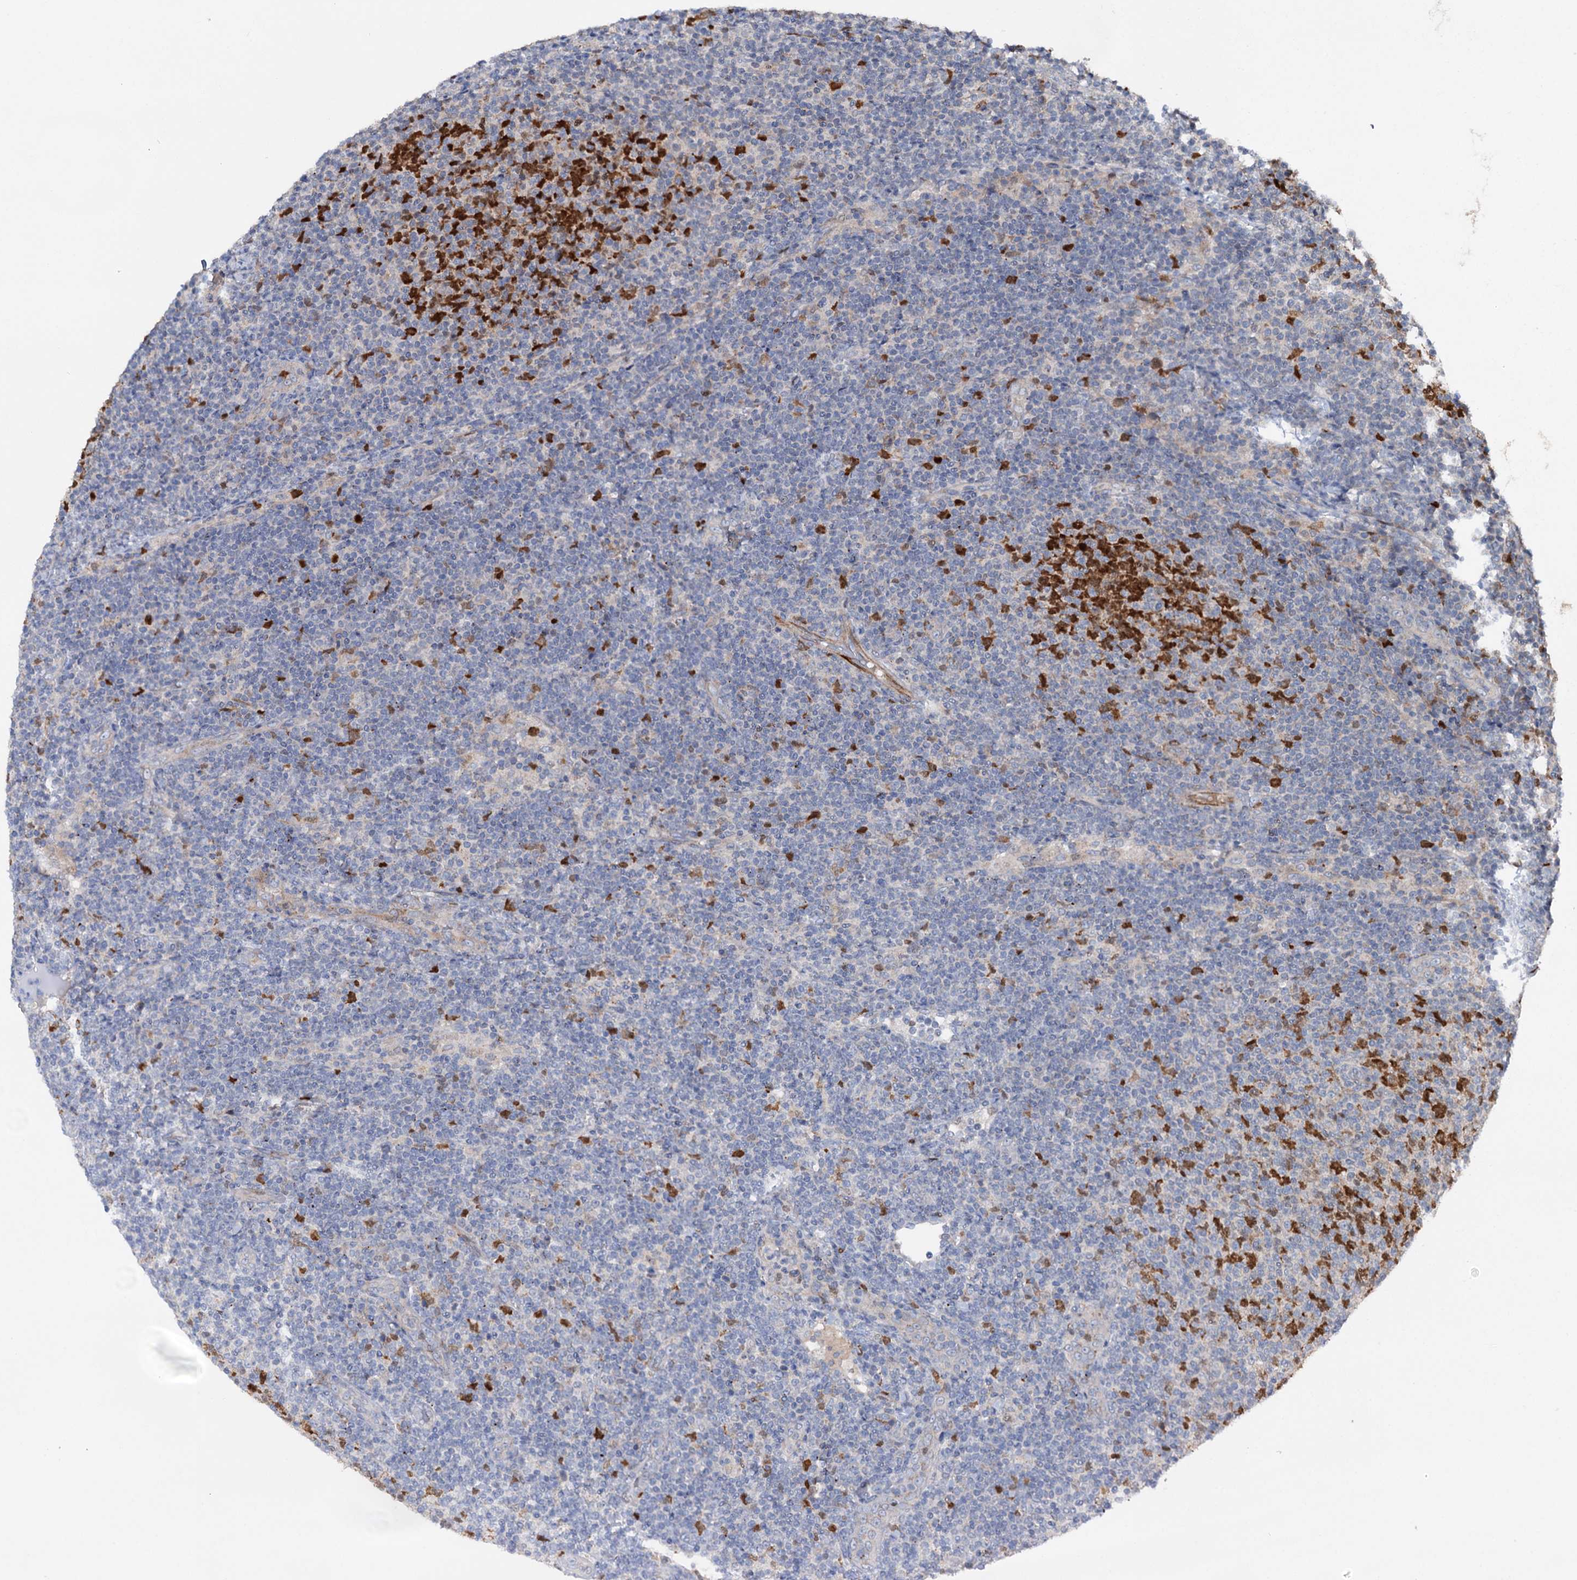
{"staining": {"intensity": "negative", "quantity": "none", "location": "none"}, "tissue": "lymphoma", "cell_type": "Tumor cells", "image_type": "cancer", "snomed": [{"axis": "morphology", "description": "Malignant lymphoma, non-Hodgkin's type, Low grade"}, {"axis": "topography", "description": "Lymph node"}], "caption": "This is an IHC image of malignant lymphoma, non-Hodgkin's type (low-grade). There is no expression in tumor cells.", "gene": "NCAPD2", "patient": {"sex": "male", "age": 66}}